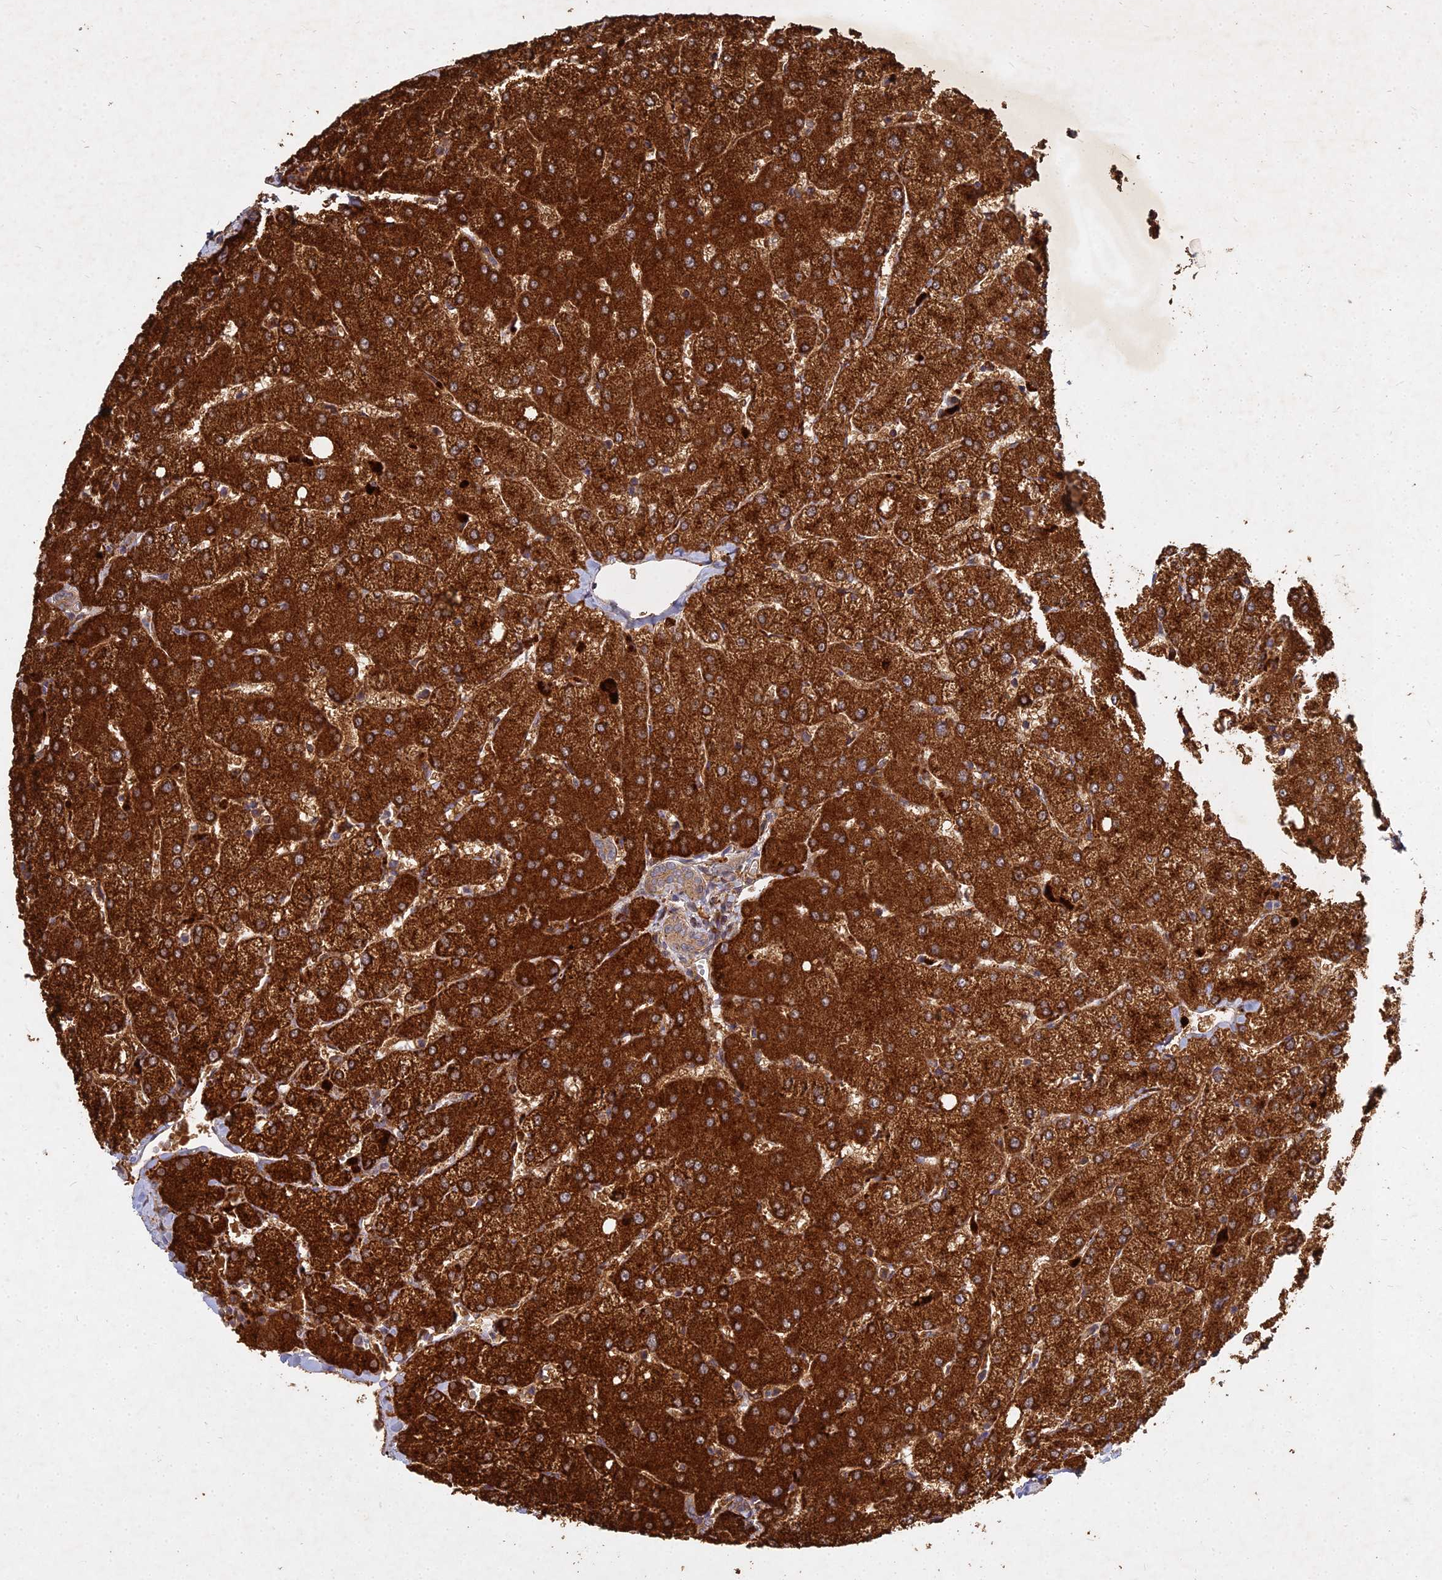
{"staining": {"intensity": "moderate", "quantity": ">75%", "location": "cytoplasmic/membranous"}, "tissue": "liver", "cell_type": "Cholangiocytes", "image_type": "normal", "snomed": [{"axis": "morphology", "description": "Normal tissue, NOS"}, {"axis": "topography", "description": "Liver"}], "caption": "An immunohistochemistry (IHC) histopathology image of unremarkable tissue is shown. Protein staining in brown labels moderate cytoplasmic/membranous positivity in liver within cholangiocytes. Immunohistochemistry stains the protein of interest in brown and the nuclei are stained blue.", "gene": "UBE2W", "patient": {"sex": "female", "age": 54}}